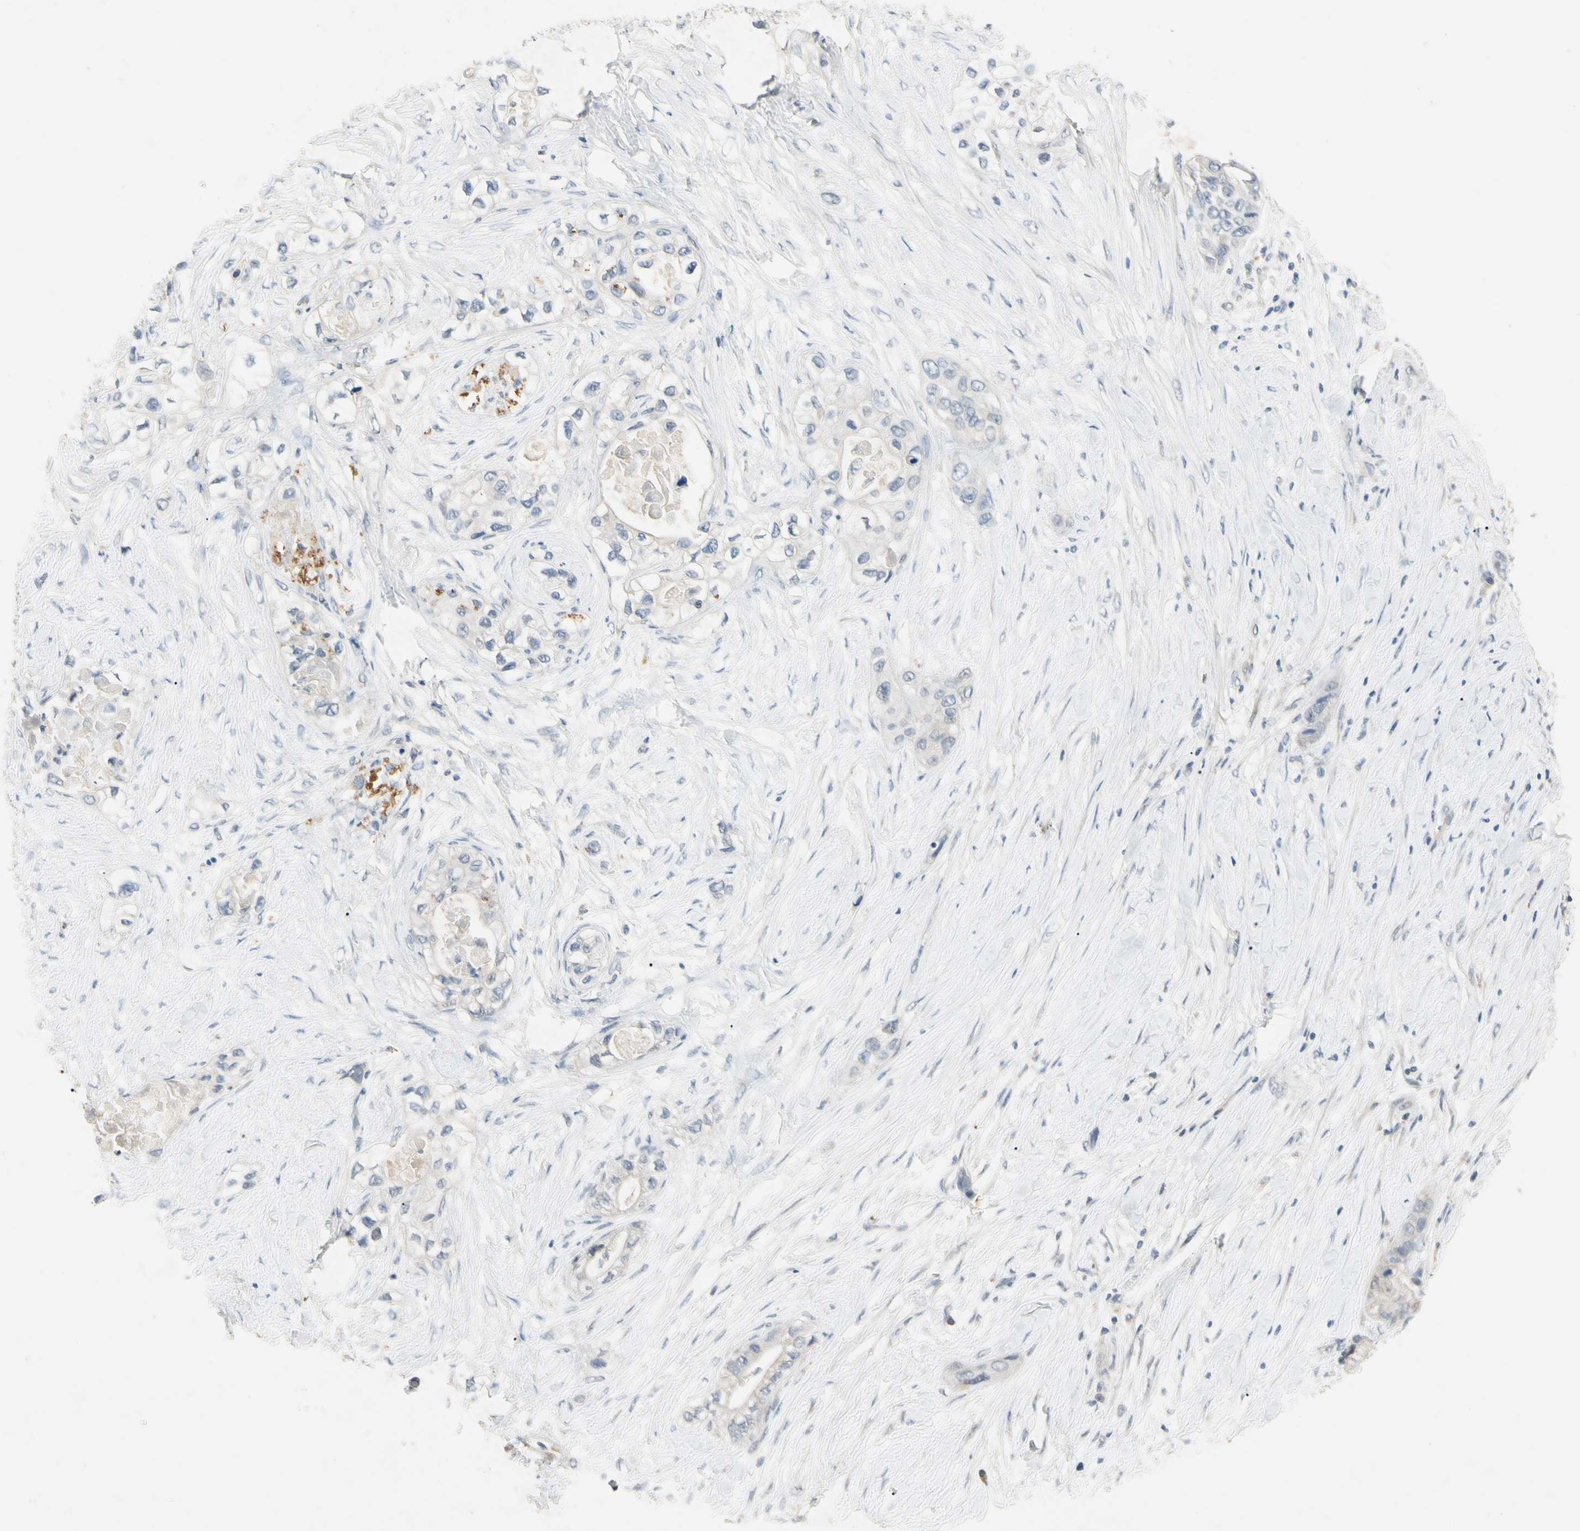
{"staining": {"intensity": "negative", "quantity": "none", "location": "none"}, "tissue": "pancreatic cancer", "cell_type": "Tumor cells", "image_type": "cancer", "snomed": [{"axis": "morphology", "description": "Adenocarcinoma, NOS"}, {"axis": "topography", "description": "Pancreas"}], "caption": "IHC of human pancreatic cancer (adenocarcinoma) reveals no expression in tumor cells. Nuclei are stained in blue.", "gene": "PRSS21", "patient": {"sex": "female", "age": 70}}